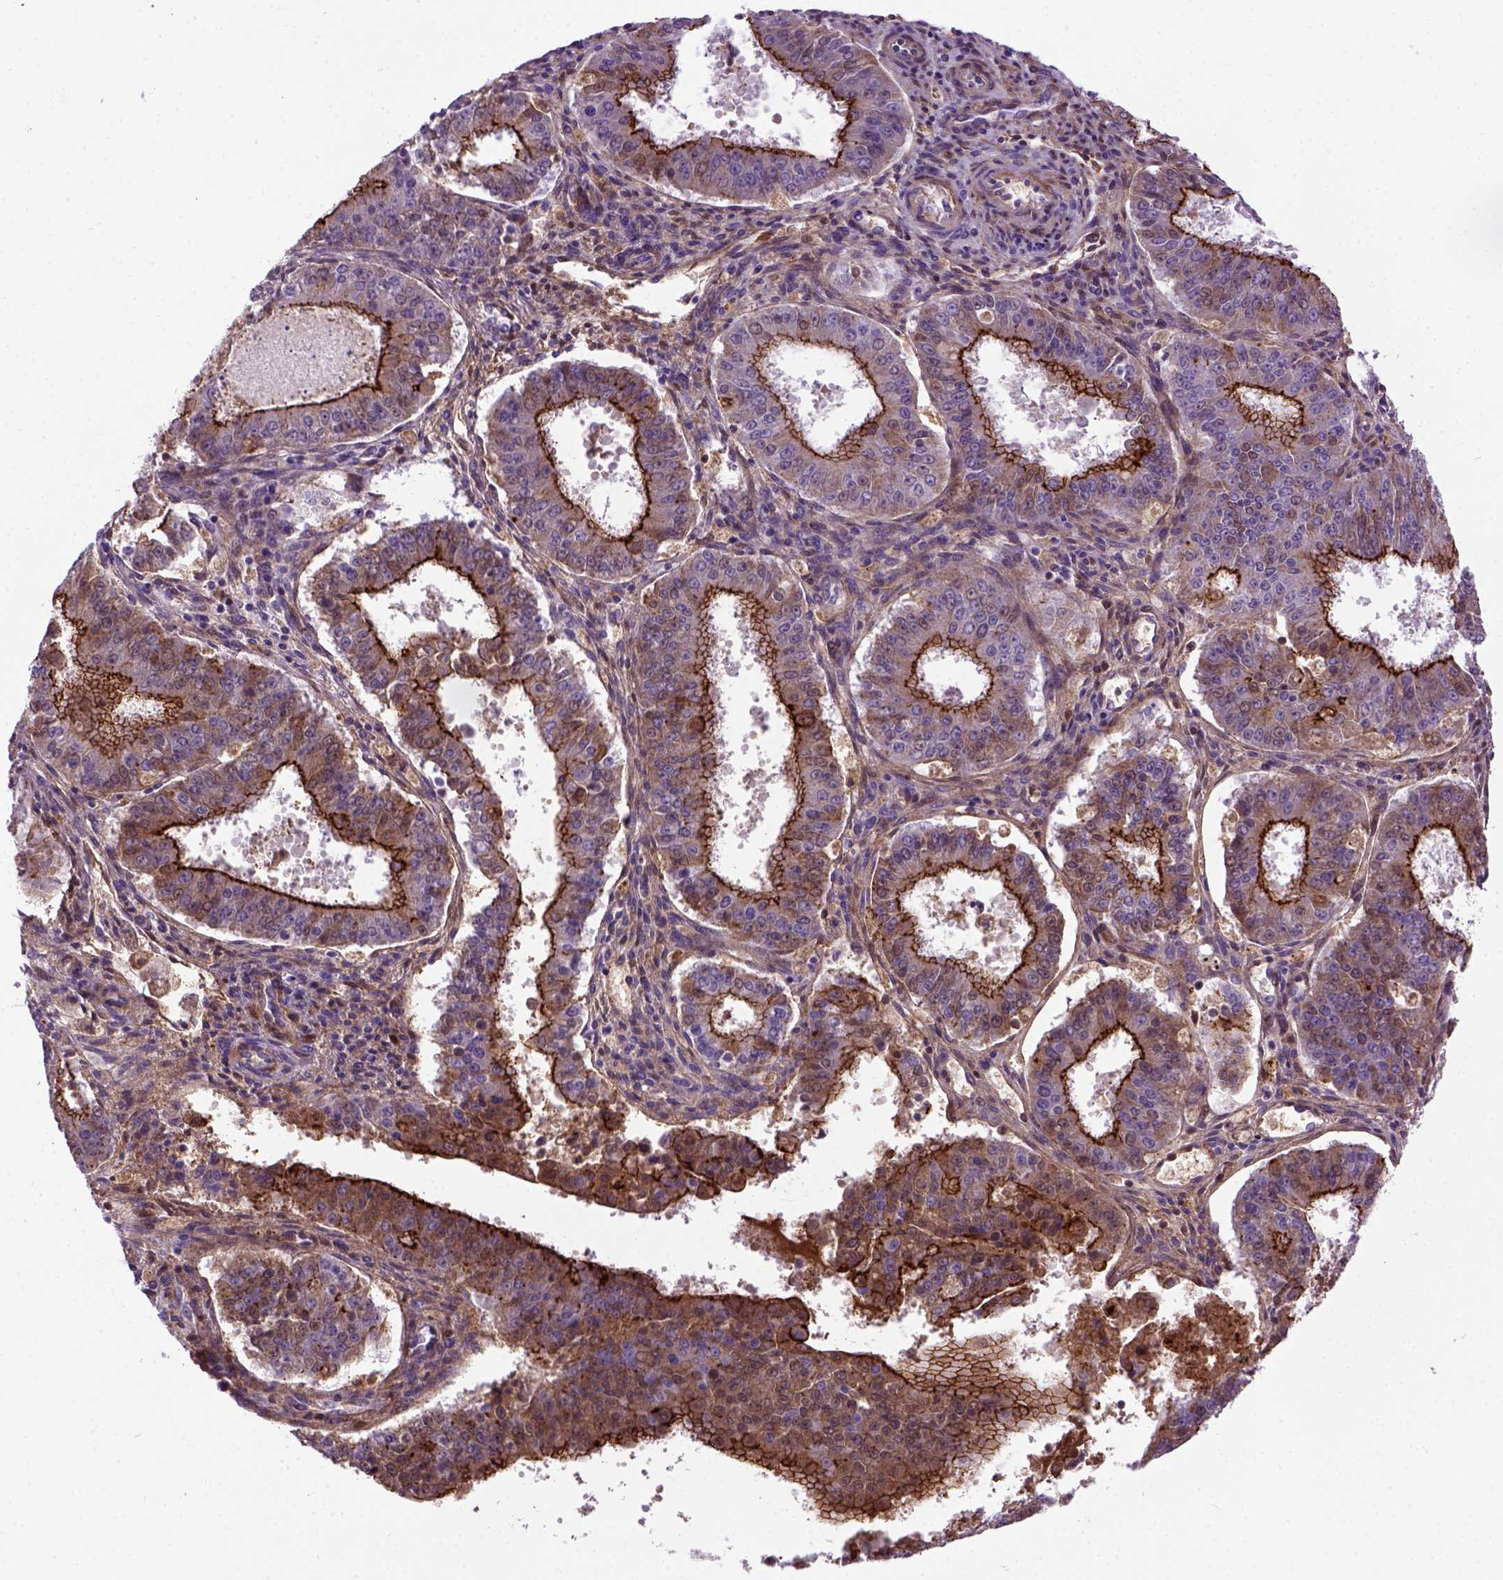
{"staining": {"intensity": "strong", "quantity": "25%-75%", "location": "cytoplasmic/membranous"}, "tissue": "ovarian cancer", "cell_type": "Tumor cells", "image_type": "cancer", "snomed": [{"axis": "morphology", "description": "Carcinoma, endometroid"}, {"axis": "topography", "description": "Ovary"}], "caption": "Ovarian endometroid carcinoma stained for a protein (brown) displays strong cytoplasmic/membranous positive staining in approximately 25%-75% of tumor cells.", "gene": "CDH1", "patient": {"sex": "female", "age": 42}}